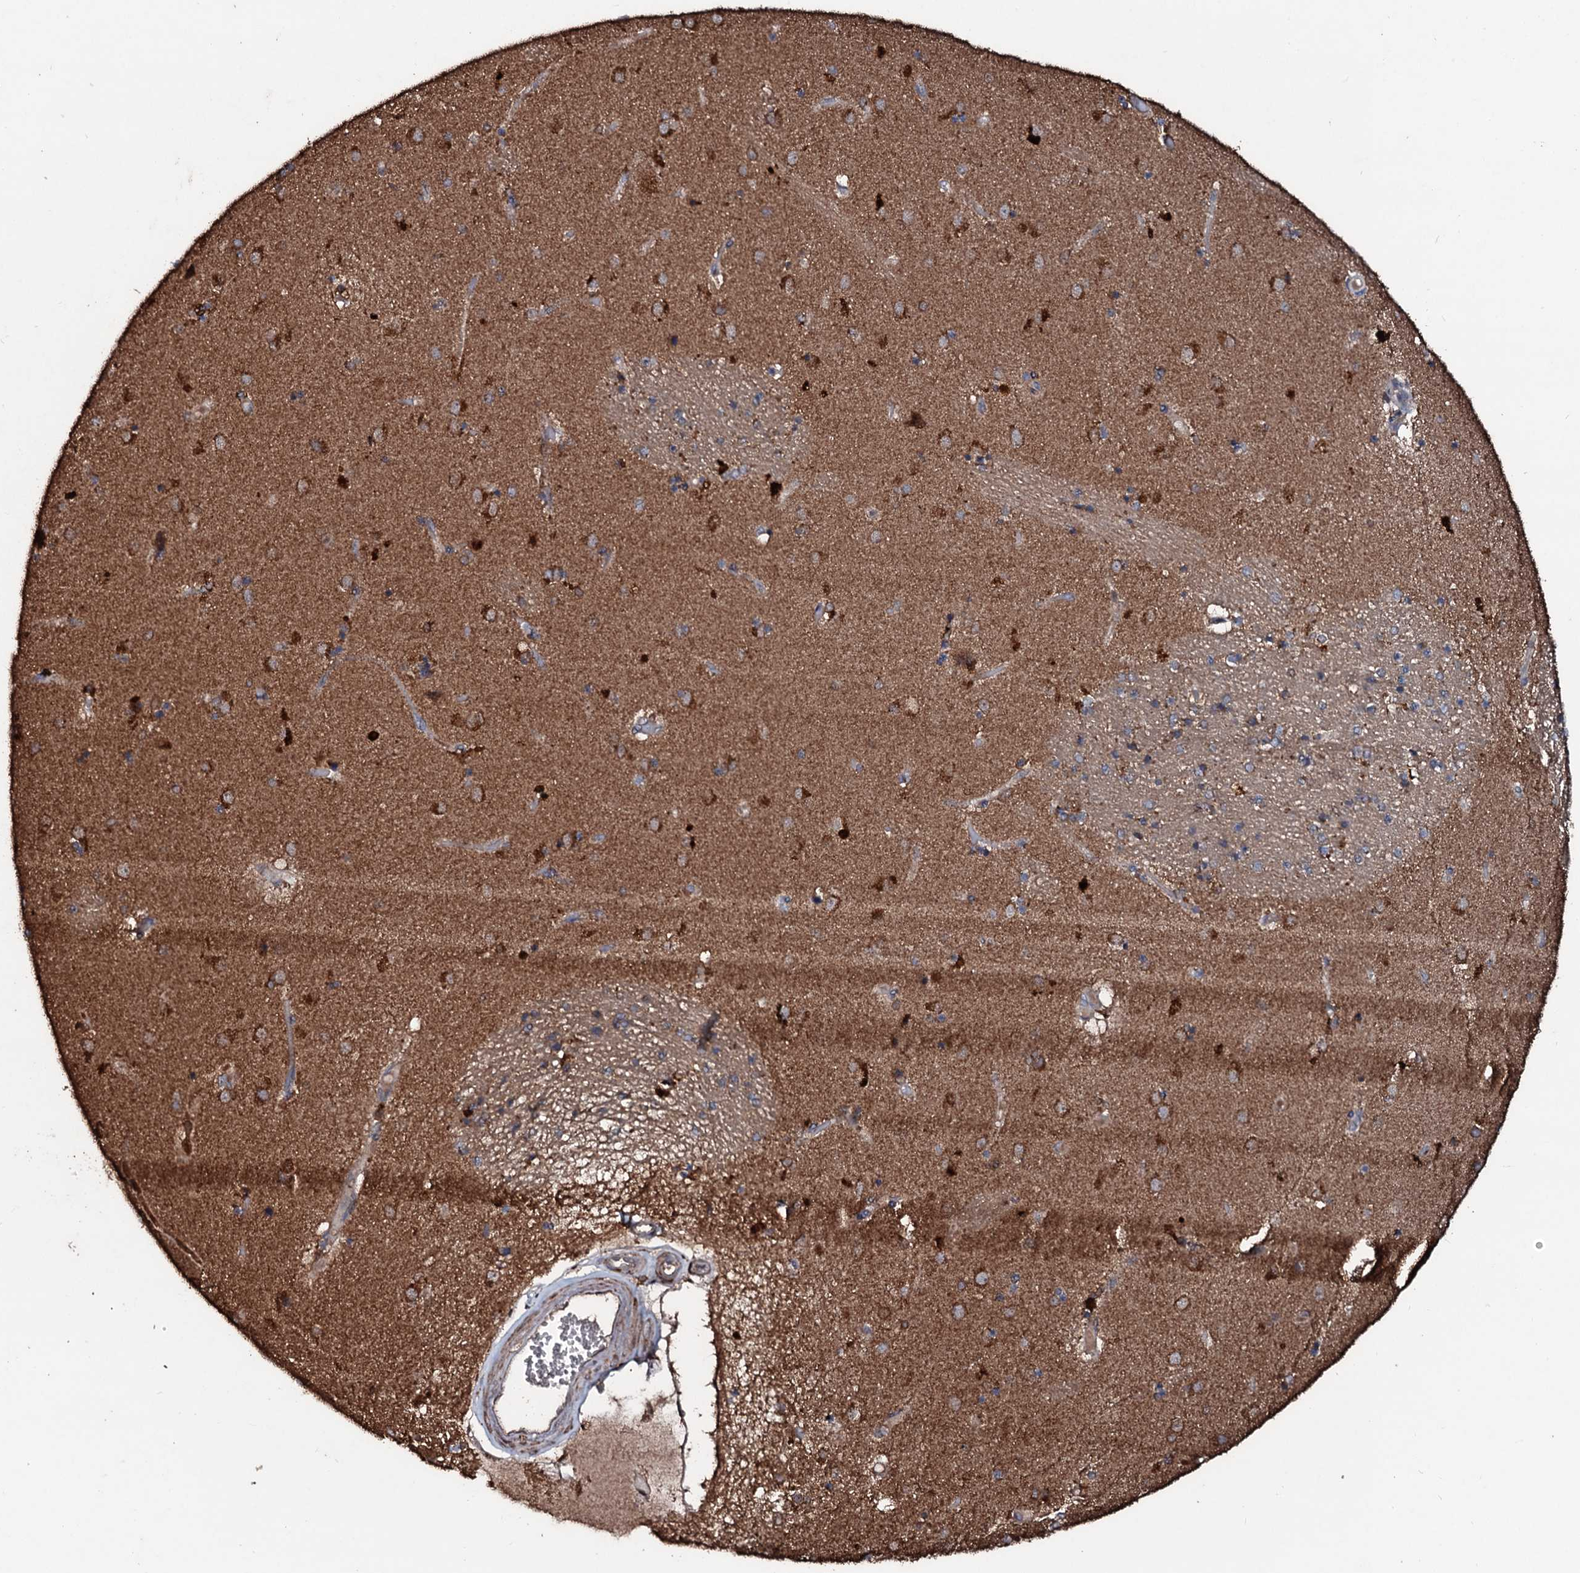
{"staining": {"intensity": "moderate", "quantity": "<25%", "location": "cytoplasmic/membranous"}, "tissue": "caudate", "cell_type": "Glial cells", "image_type": "normal", "snomed": [{"axis": "morphology", "description": "Normal tissue, NOS"}, {"axis": "topography", "description": "Lateral ventricle wall"}], "caption": "The photomicrograph demonstrates a brown stain indicating the presence of a protein in the cytoplasmic/membranous of glial cells in caudate. Nuclei are stained in blue.", "gene": "SDHAF2", "patient": {"sex": "male", "age": 70}}